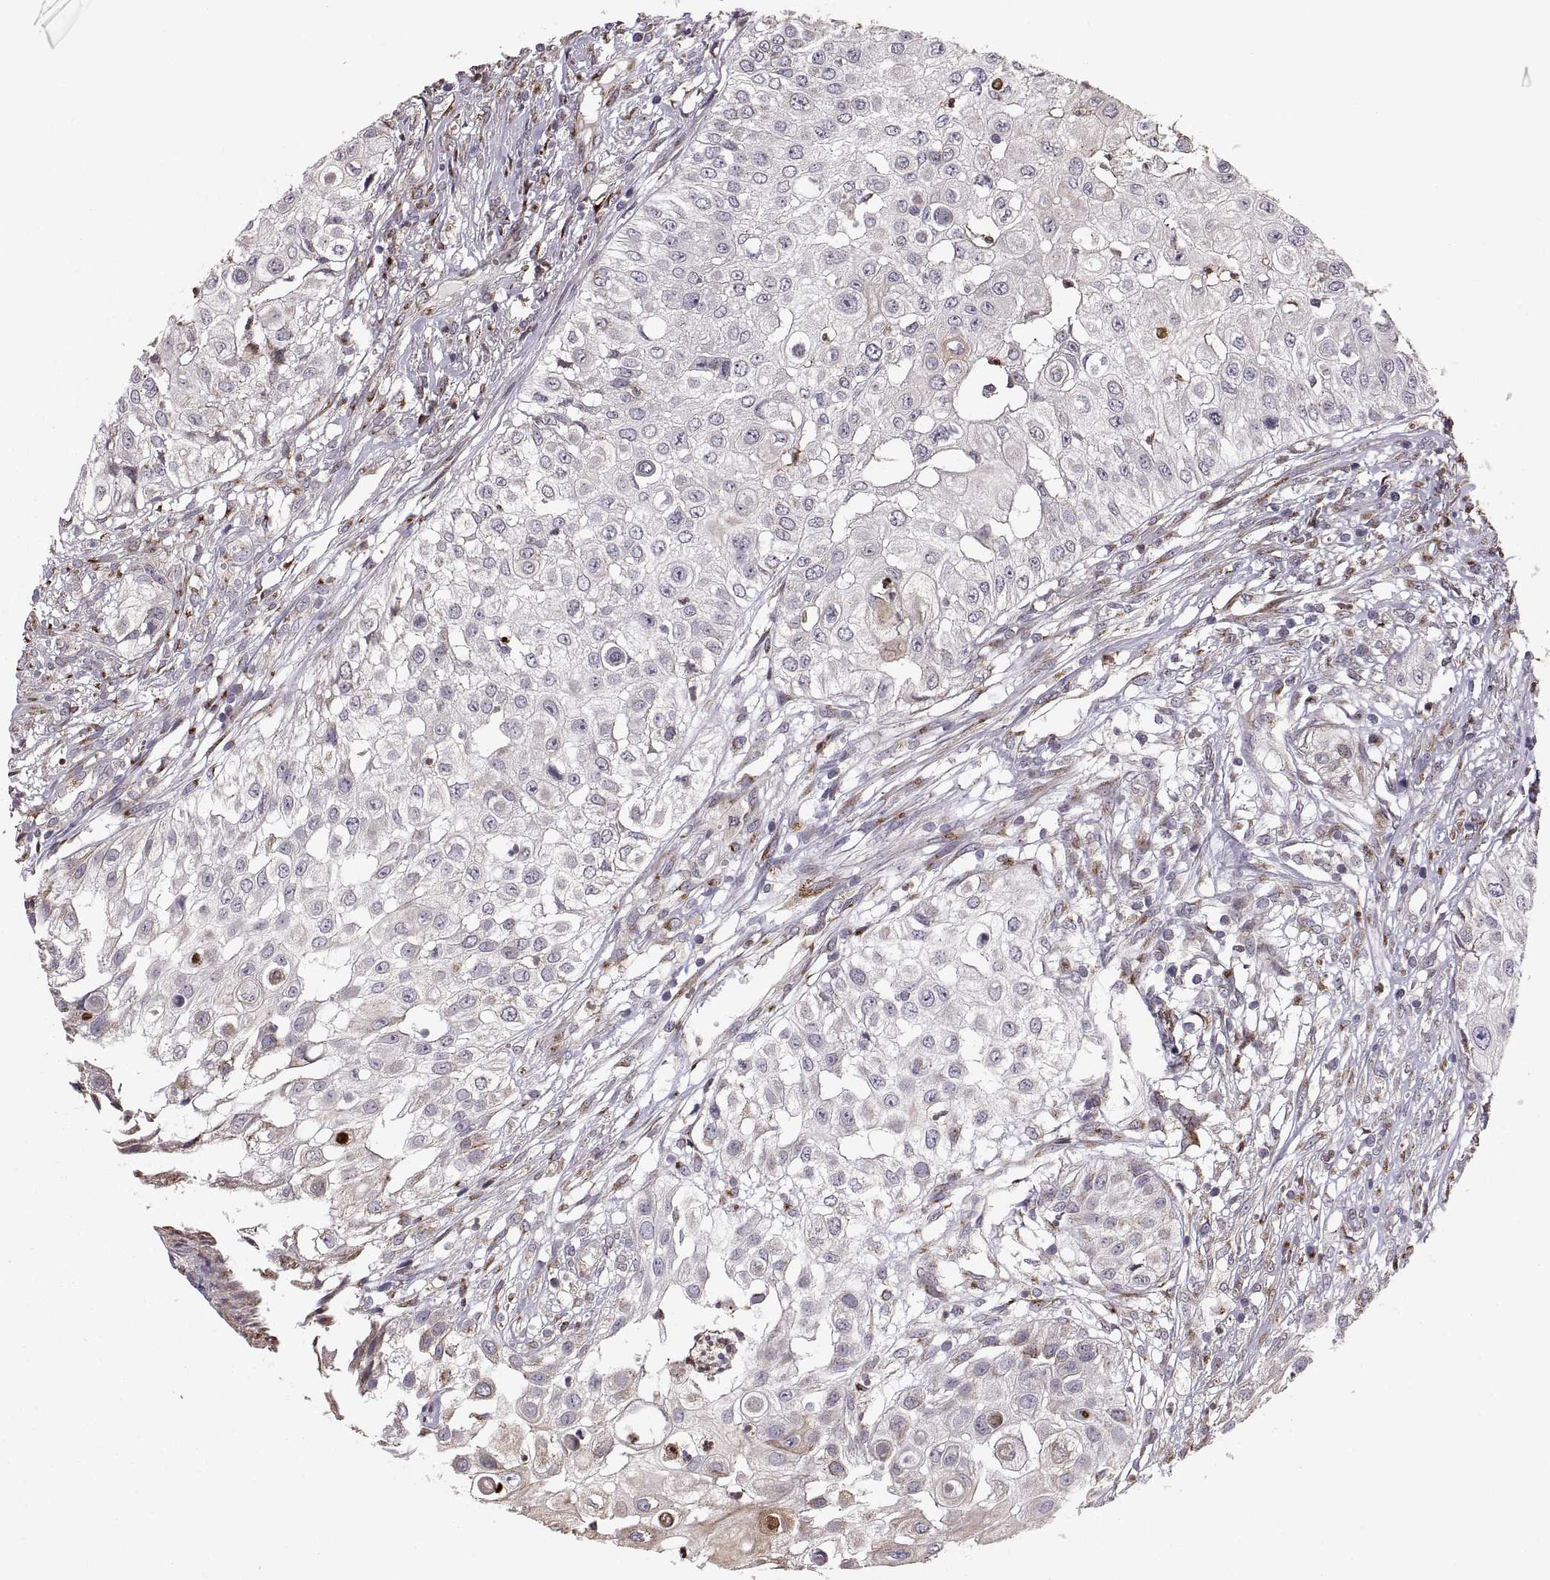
{"staining": {"intensity": "negative", "quantity": "none", "location": "none"}, "tissue": "urothelial cancer", "cell_type": "Tumor cells", "image_type": "cancer", "snomed": [{"axis": "morphology", "description": "Urothelial carcinoma, High grade"}, {"axis": "topography", "description": "Urinary bladder"}], "caption": "IHC histopathology image of neoplastic tissue: human urothelial cancer stained with DAB exhibits no significant protein staining in tumor cells.", "gene": "TESC", "patient": {"sex": "female", "age": 79}}